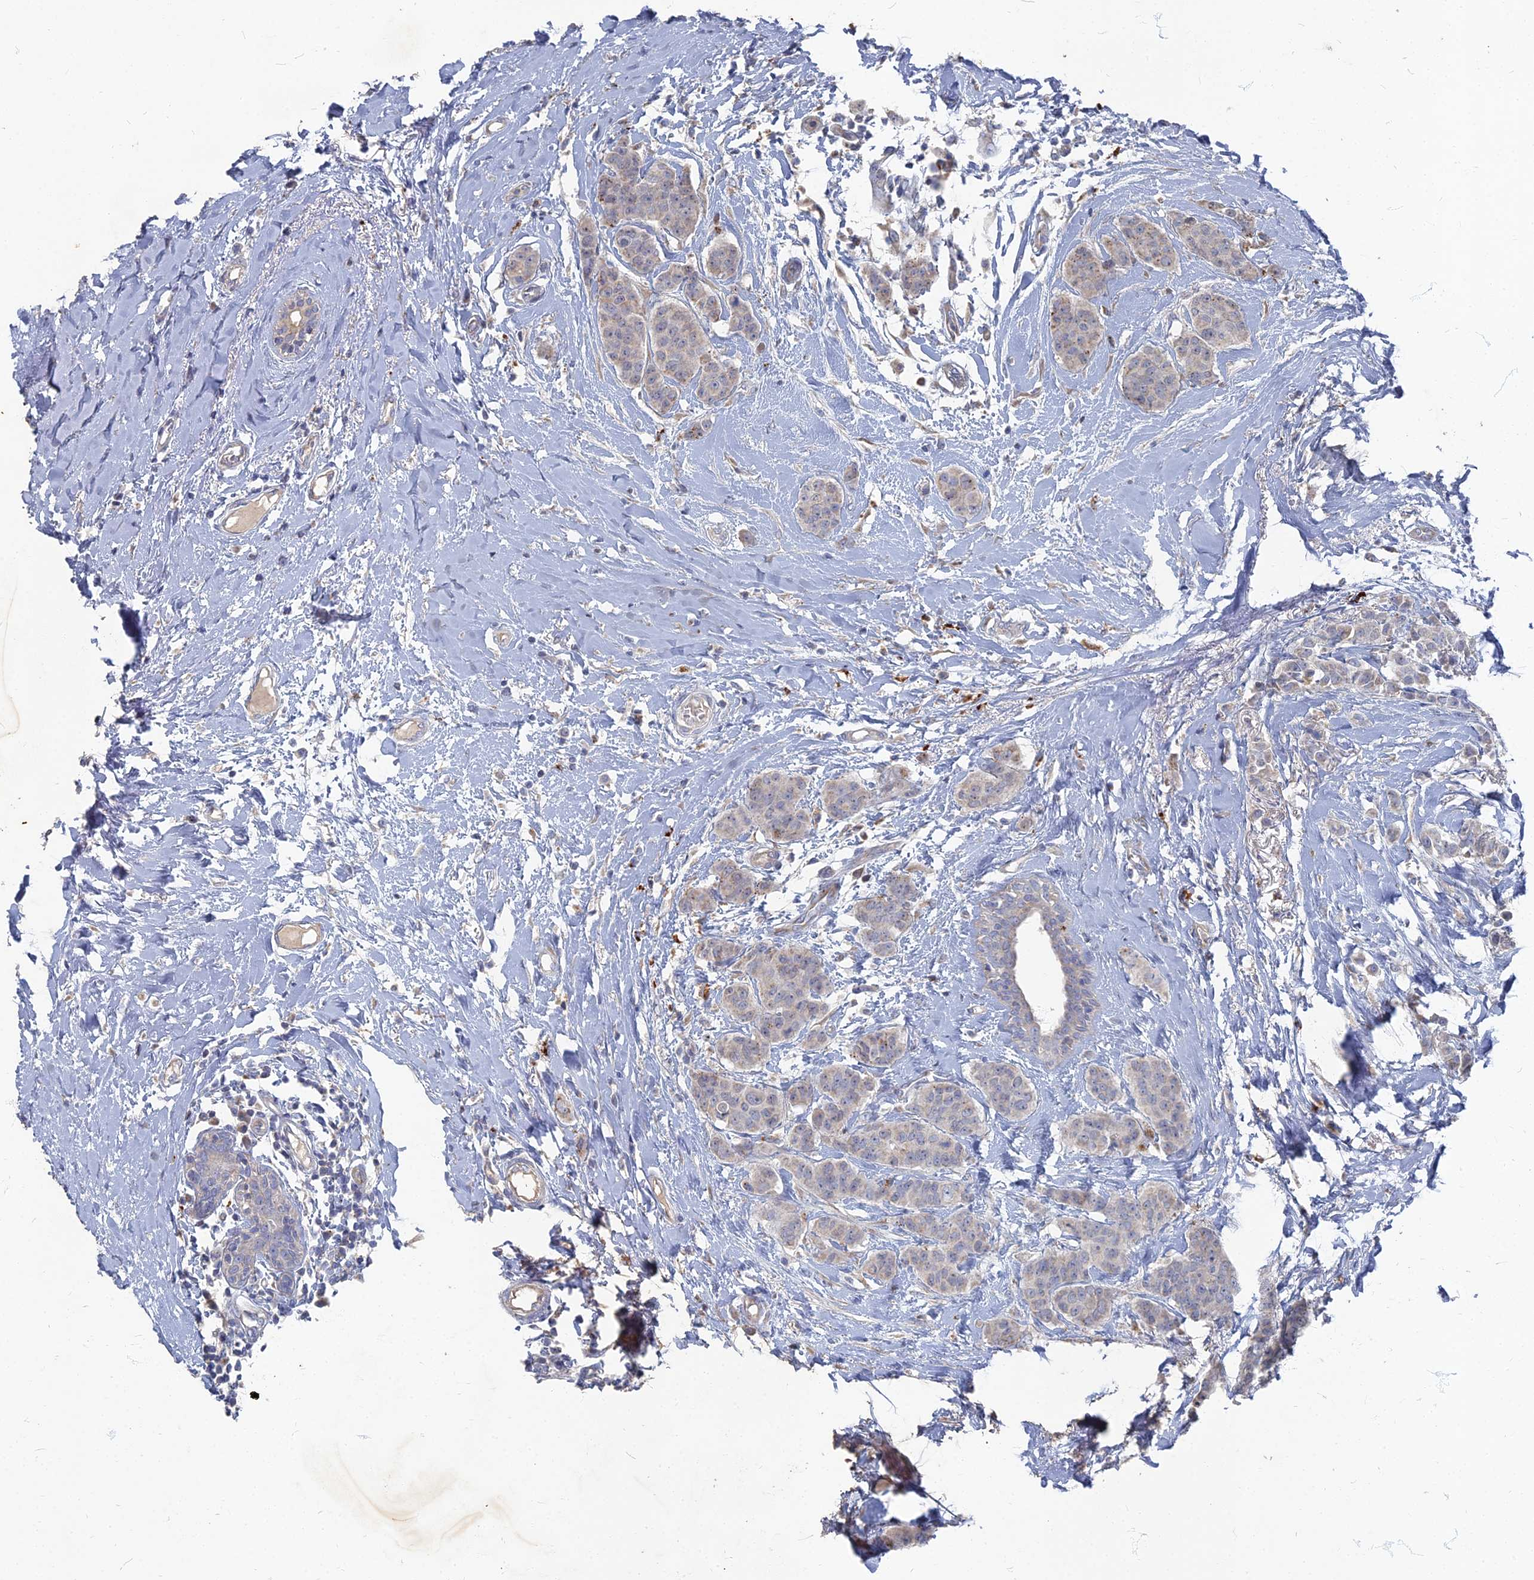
{"staining": {"intensity": "weak", "quantity": "<25%", "location": "cytoplasmic/membranous"}, "tissue": "breast cancer", "cell_type": "Tumor cells", "image_type": "cancer", "snomed": [{"axis": "morphology", "description": "Duct carcinoma"}, {"axis": "topography", "description": "Breast"}], "caption": "This is an immunohistochemistry (IHC) histopathology image of intraductal carcinoma (breast). There is no expression in tumor cells.", "gene": "TMEM128", "patient": {"sex": "female", "age": 40}}